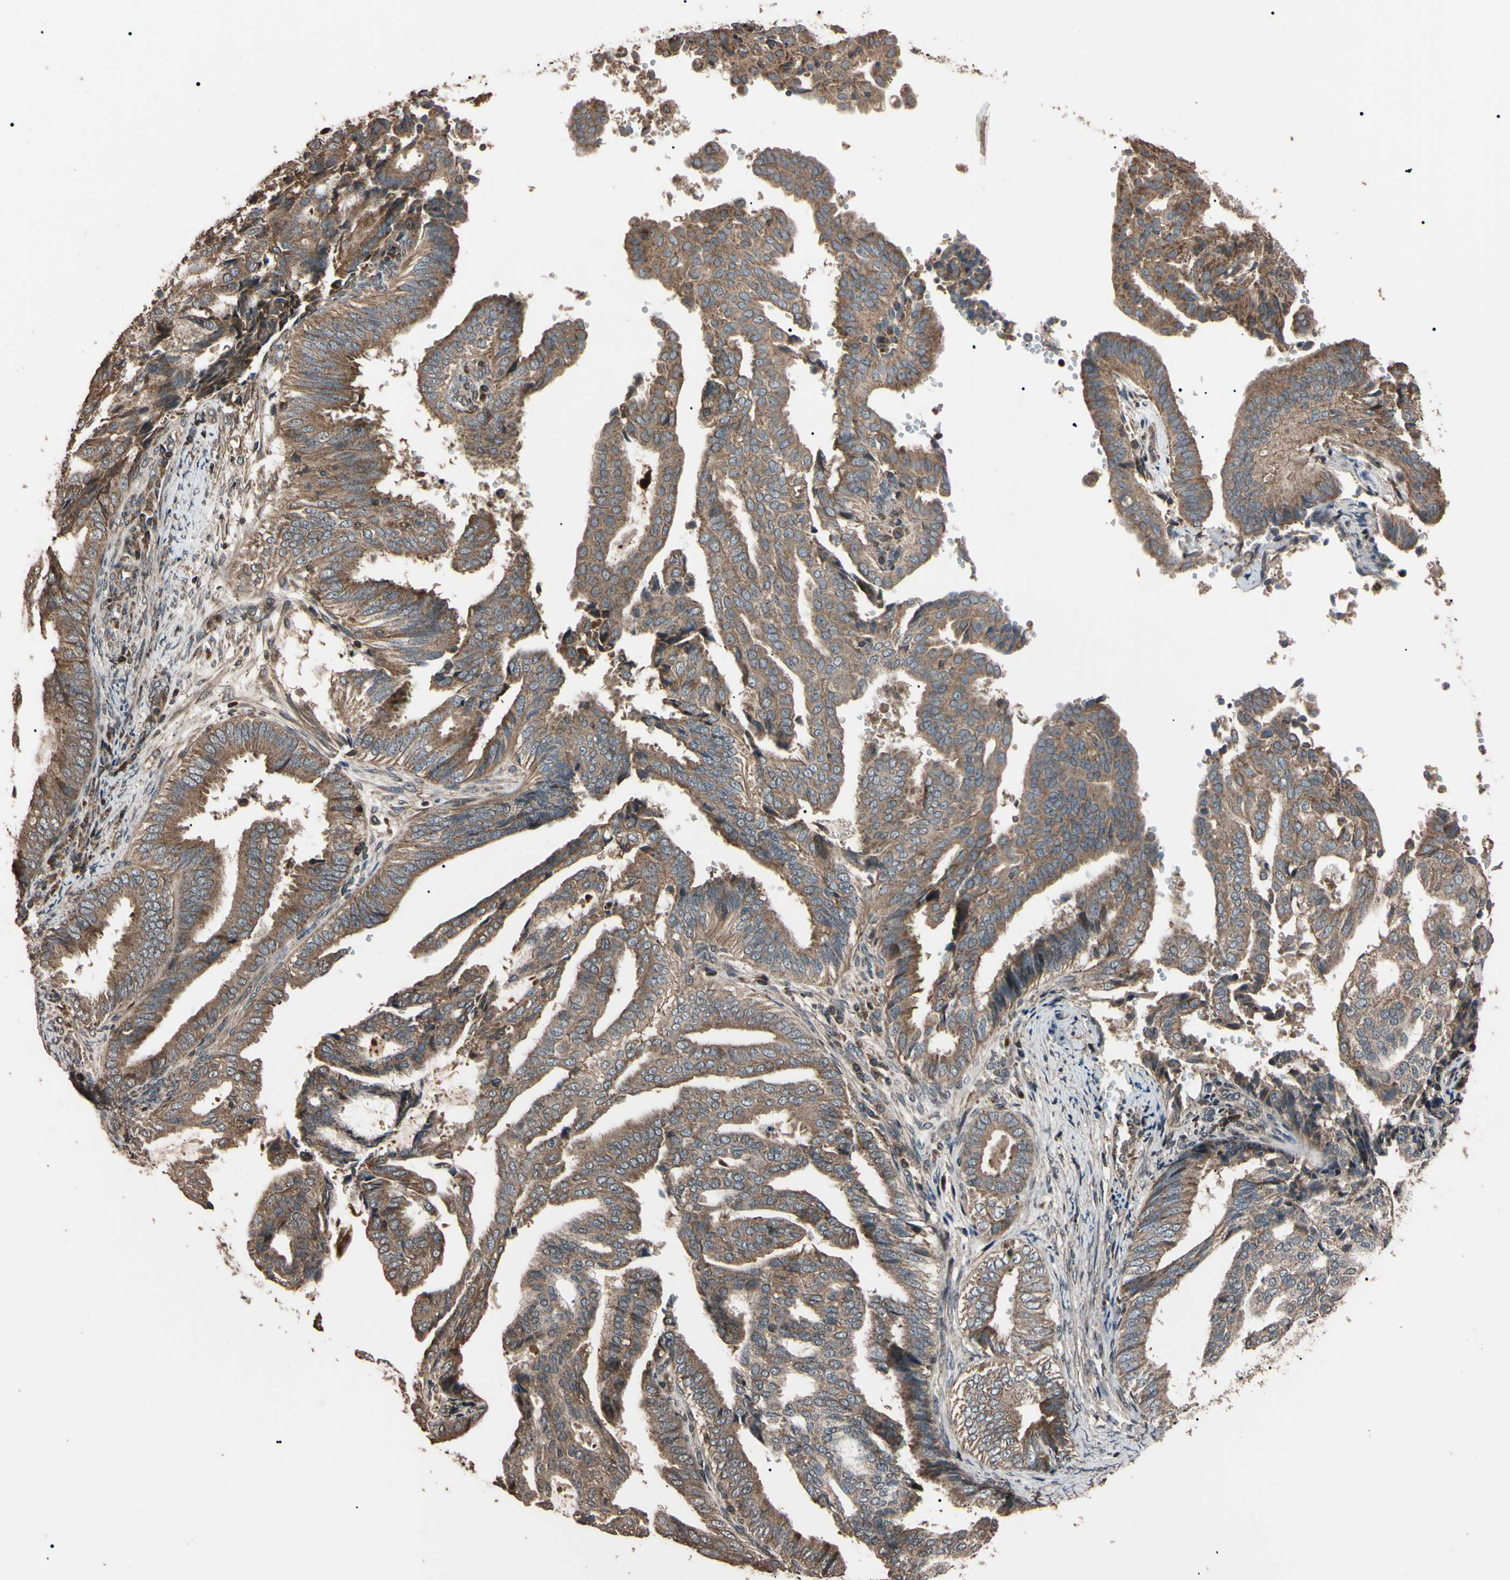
{"staining": {"intensity": "moderate", "quantity": ">75%", "location": "cytoplasmic/membranous"}, "tissue": "endometrial cancer", "cell_type": "Tumor cells", "image_type": "cancer", "snomed": [{"axis": "morphology", "description": "Adenocarcinoma, NOS"}, {"axis": "topography", "description": "Endometrium"}], "caption": "IHC image of neoplastic tissue: human endometrial cancer stained using immunohistochemistry (IHC) reveals medium levels of moderate protein expression localized specifically in the cytoplasmic/membranous of tumor cells, appearing as a cytoplasmic/membranous brown color.", "gene": "TNFRSF1A", "patient": {"sex": "female", "age": 58}}